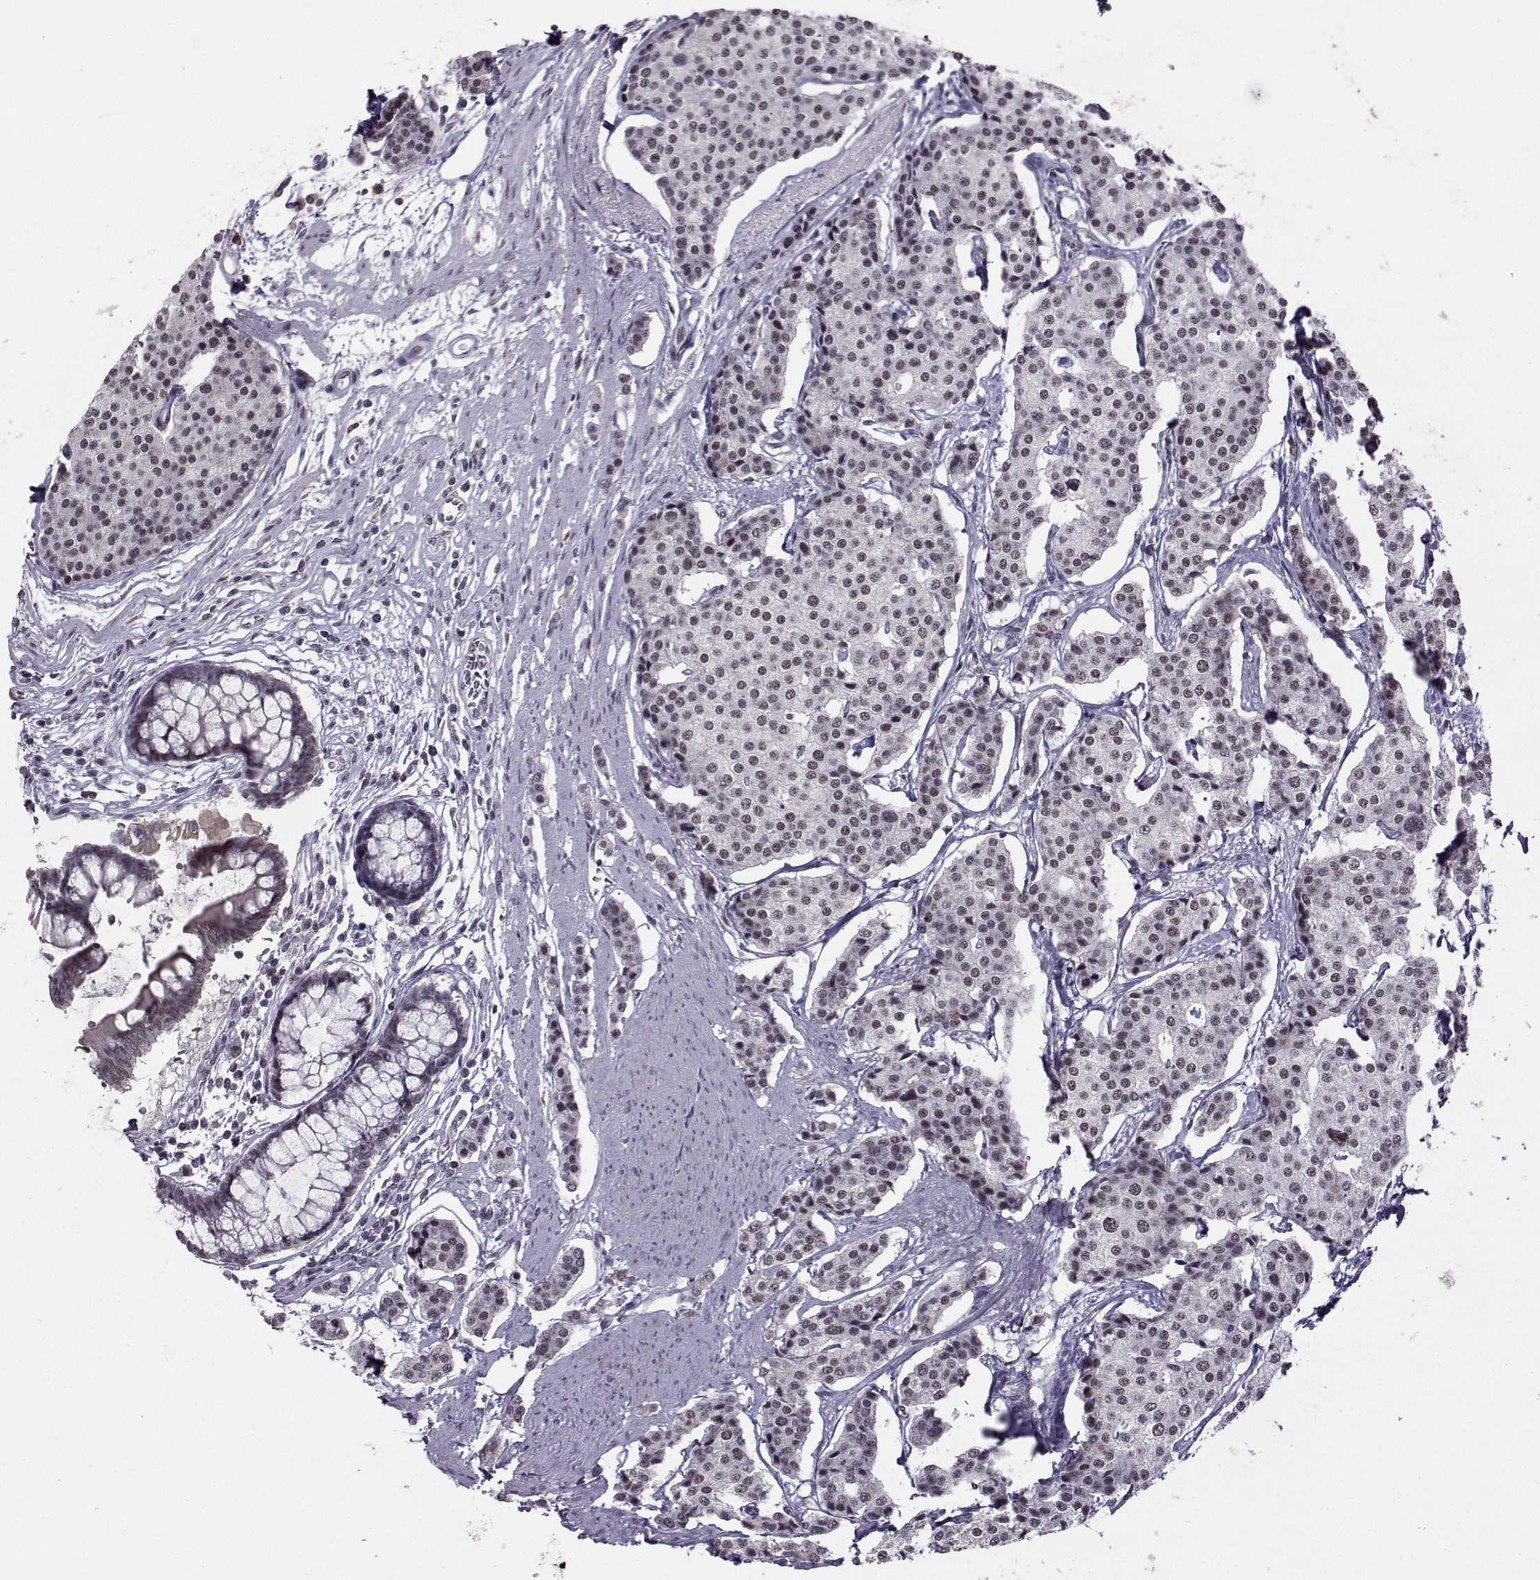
{"staining": {"intensity": "weak", "quantity": "25%-75%", "location": "nuclear"}, "tissue": "carcinoid", "cell_type": "Tumor cells", "image_type": "cancer", "snomed": [{"axis": "morphology", "description": "Carcinoid, malignant, NOS"}, {"axis": "topography", "description": "Small intestine"}], "caption": "Immunohistochemistry histopathology image of neoplastic tissue: human malignant carcinoid stained using immunohistochemistry (IHC) shows low levels of weak protein expression localized specifically in the nuclear of tumor cells, appearing as a nuclear brown color.", "gene": "LIN28A", "patient": {"sex": "female", "age": 65}}